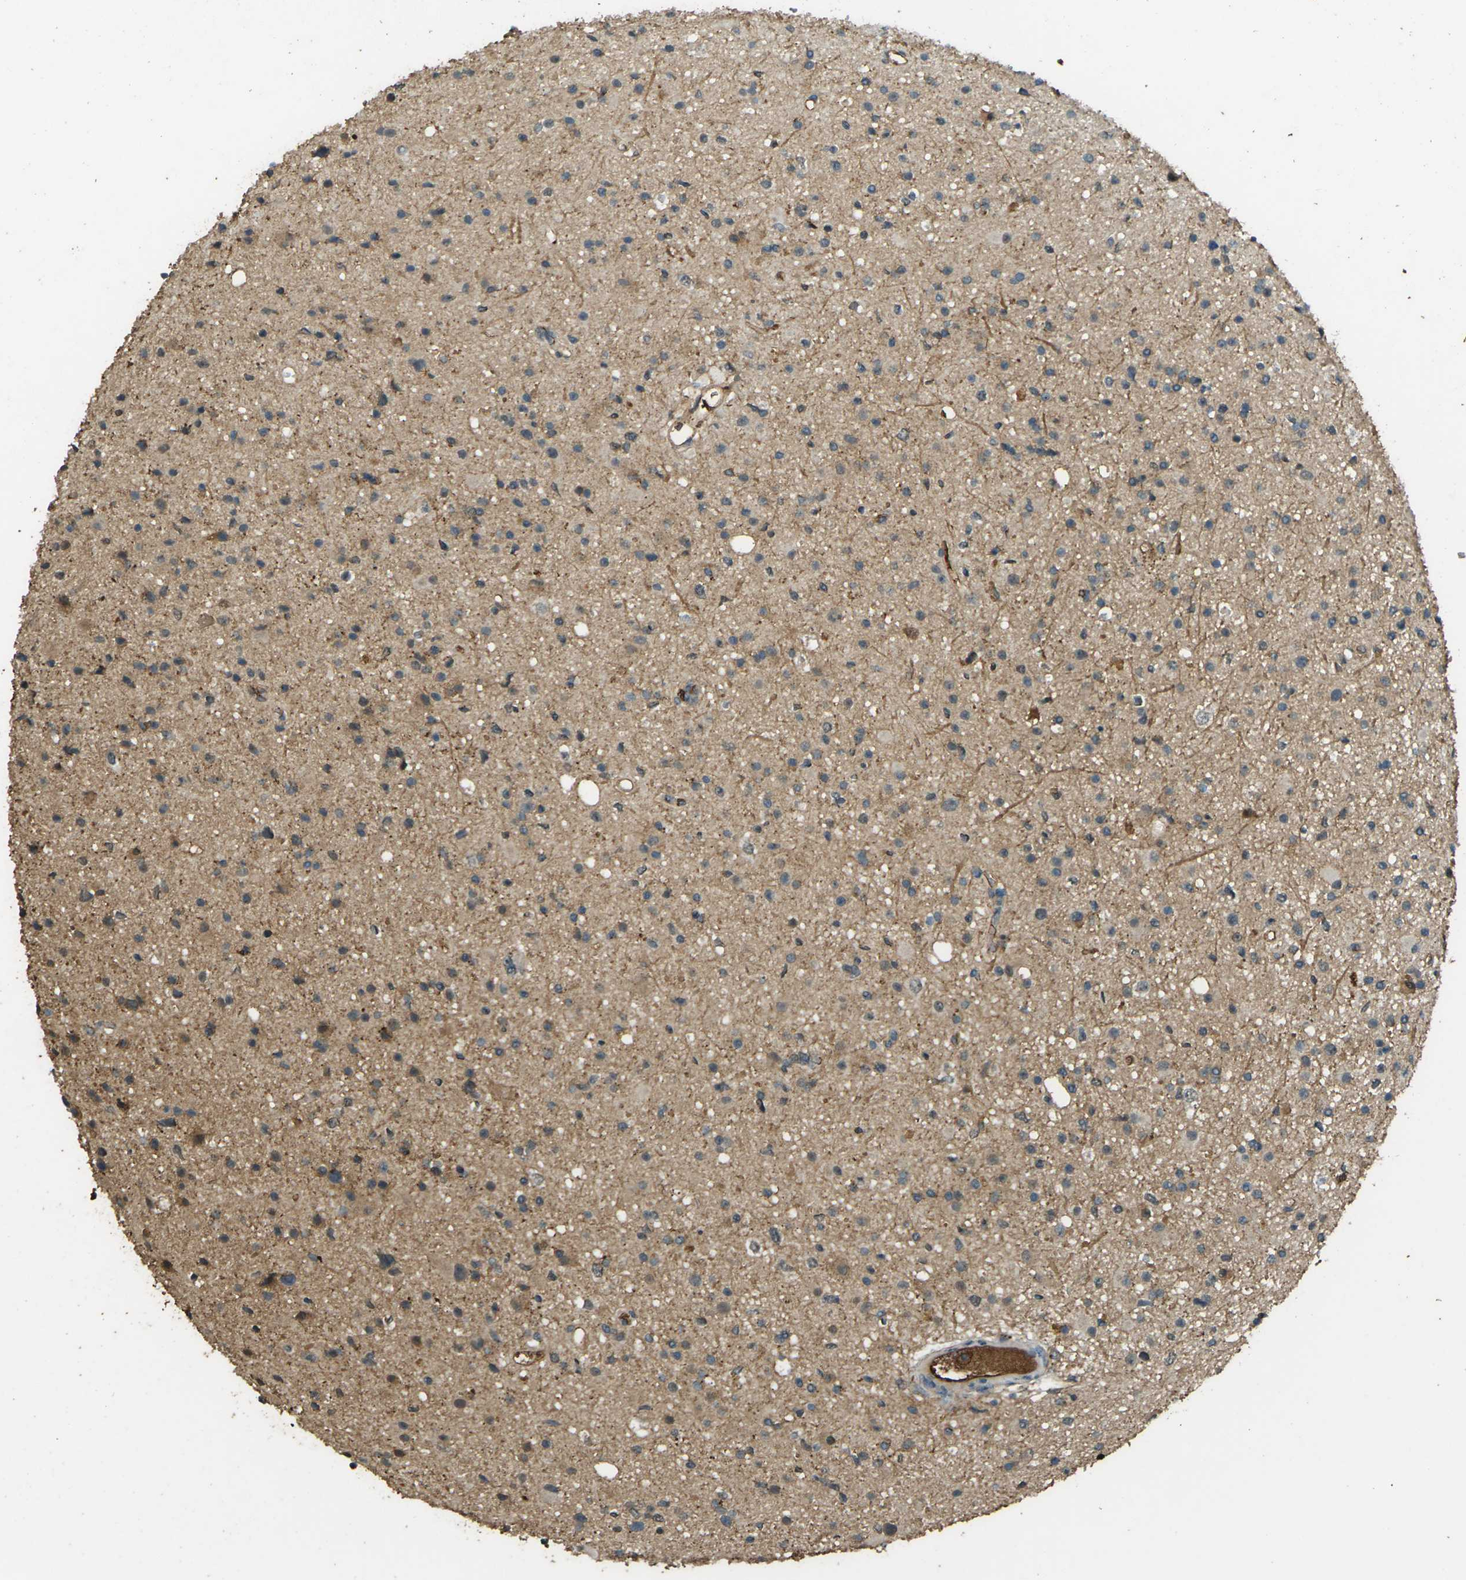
{"staining": {"intensity": "moderate", "quantity": ">75%", "location": "cytoplasmic/membranous"}, "tissue": "glioma", "cell_type": "Tumor cells", "image_type": "cancer", "snomed": [{"axis": "morphology", "description": "Glioma, malignant, High grade"}, {"axis": "topography", "description": "Brain"}], "caption": "About >75% of tumor cells in human glioma exhibit moderate cytoplasmic/membranous protein expression as visualized by brown immunohistochemical staining.", "gene": "CYP1B1", "patient": {"sex": "male", "age": 33}}